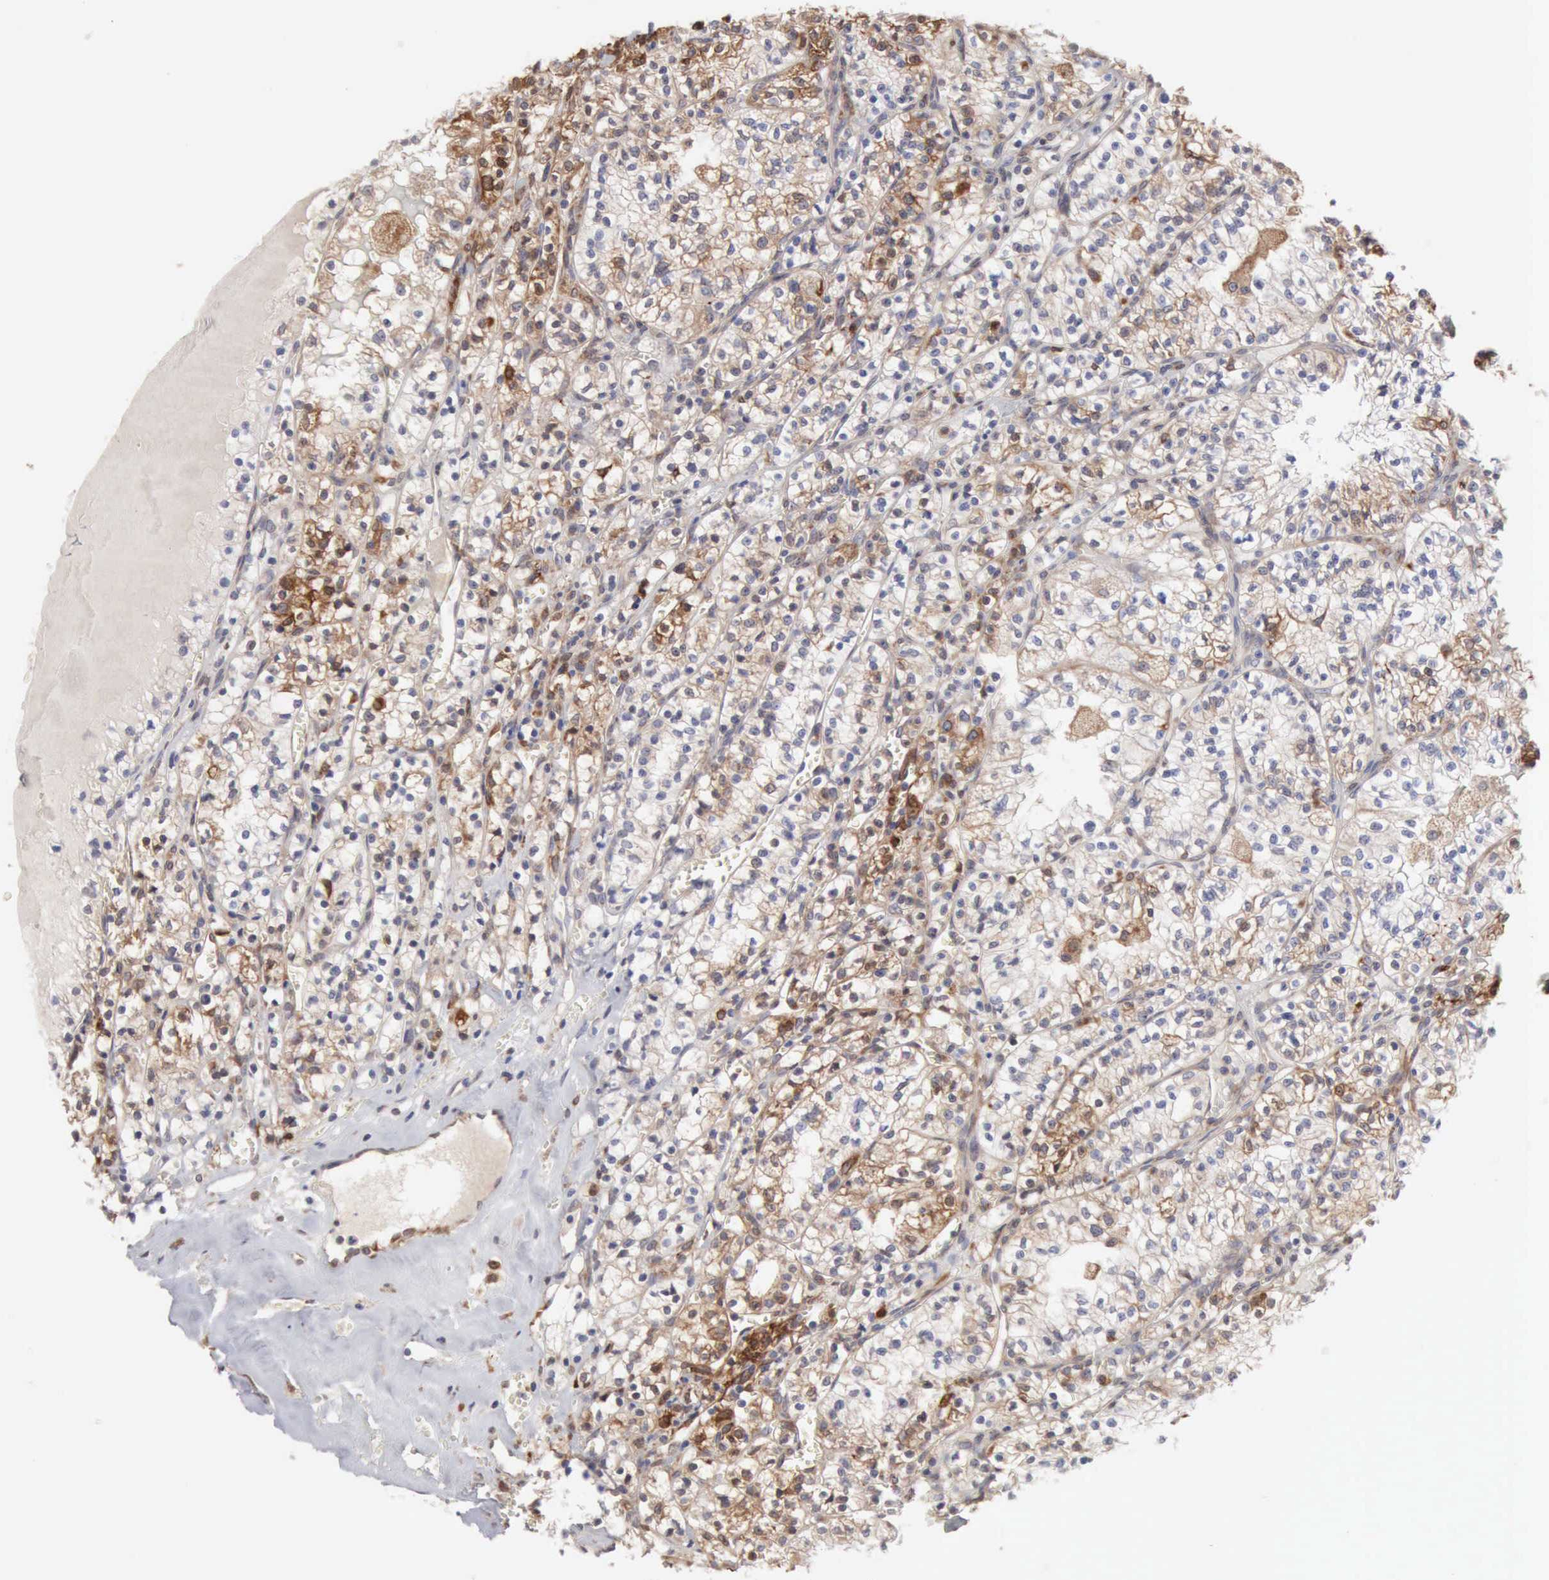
{"staining": {"intensity": "moderate", "quantity": ">75%", "location": "cytoplasmic/membranous"}, "tissue": "renal cancer", "cell_type": "Tumor cells", "image_type": "cancer", "snomed": [{"axis": "morphology", "description": "Adenocarcinoma, NOS"}, {"axis": "topography", "description": "Kidney"}], "caption": "Protein staining of renal cancer (adenocarcinoma) tissue shows moderate cytoplasmic/membranous expression in approximately >75% of tumor cells.", "gene": "APOL2", "patient": {"sex": "male", "age": 61}}